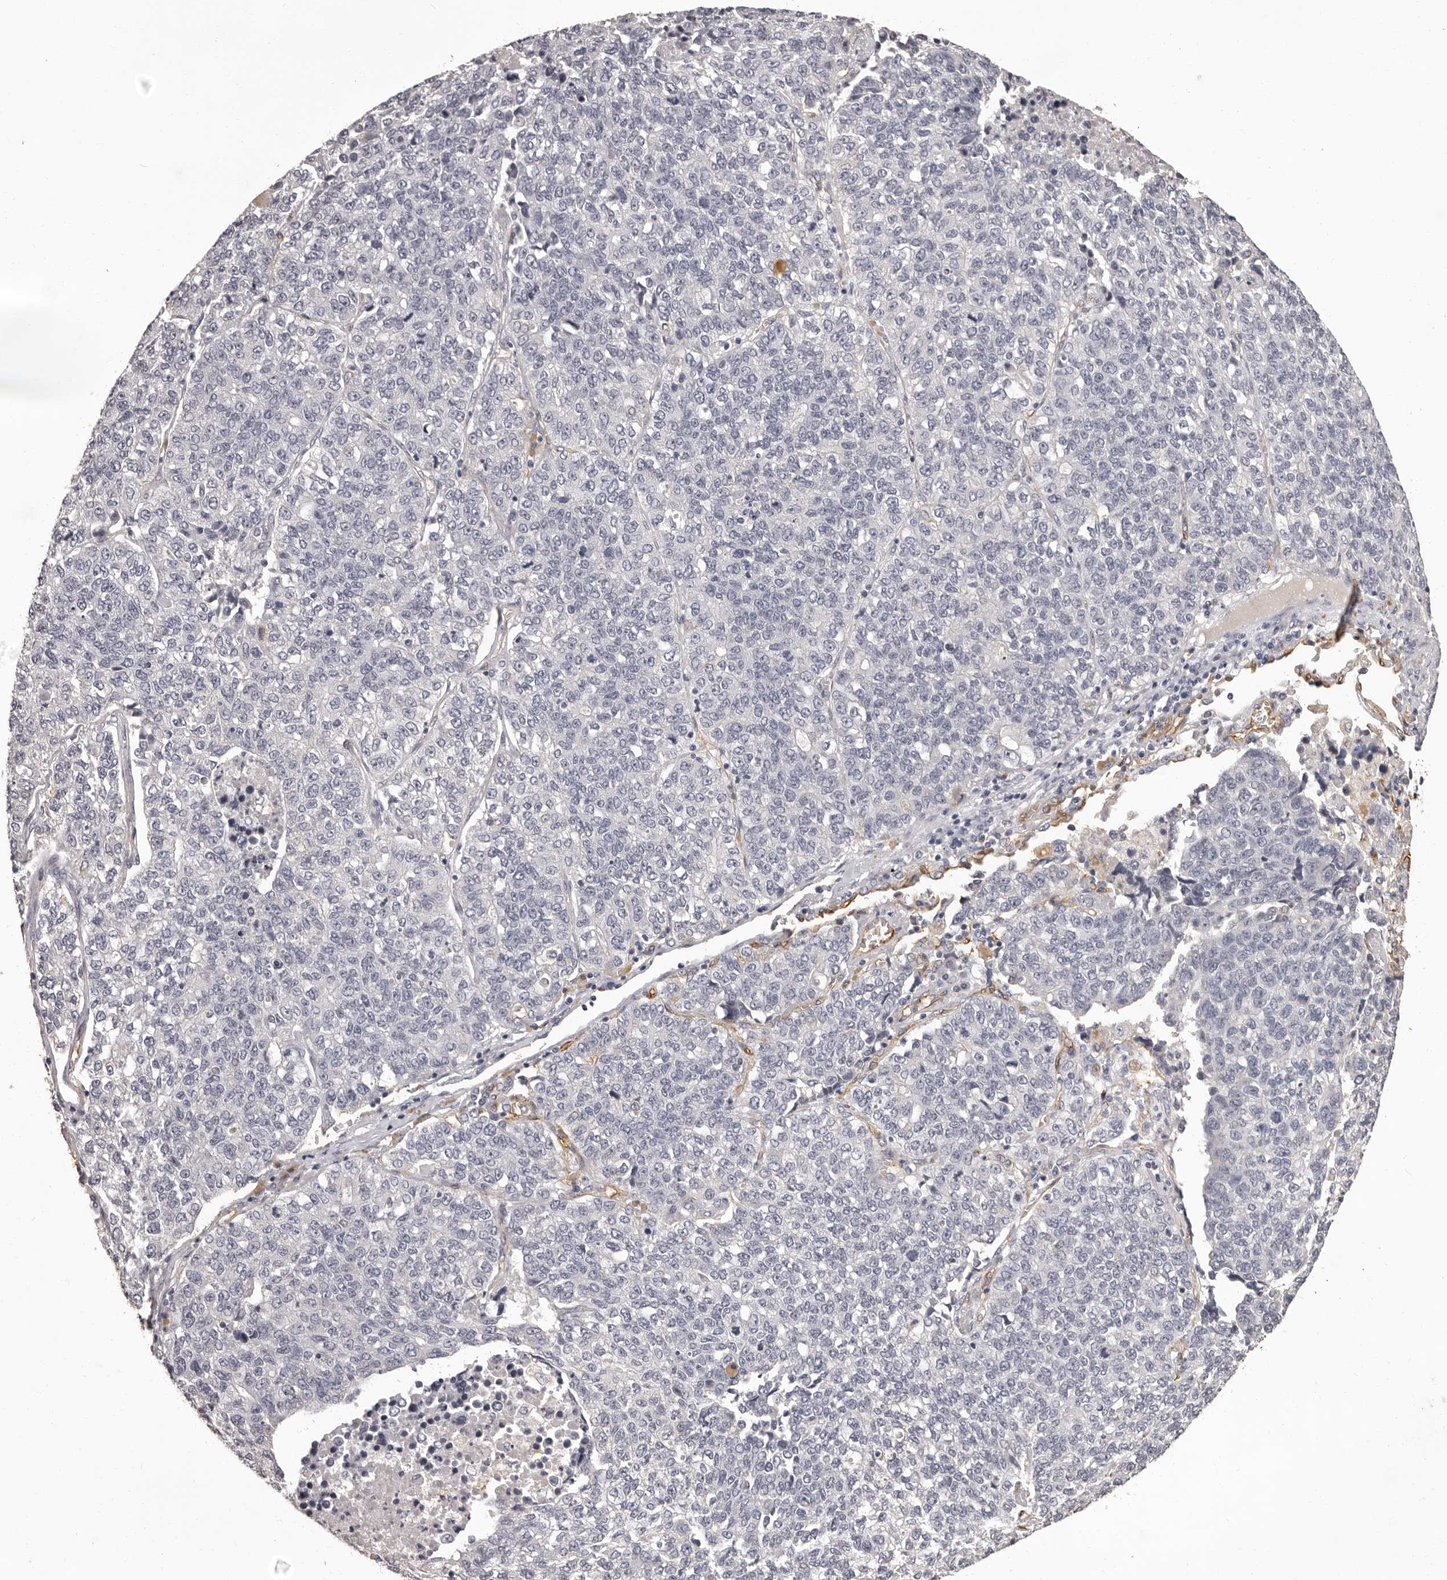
{"staining": {"intensity": "negative", "quantity": "none", "location": "none"}, "tissue": "lung cancer", "cell_type": "Tumor cells", "image_type": "cancer", "snomed": [{"axis": "morphology", "description": "Adenocarcinoma, NOS"}, {"axis": "topography", "description": "Lung"}], "caption": "Immunohistochemistry (IHC) histopathology image of neoplastic tissue: adenocarcinoma (lung) stained with DAB (3,3'-diaminobenzidine) reveals no significant protein positivity in tumor cells.", "gene": "GPR78", "patient": {"sex": "male", "age": 49}}